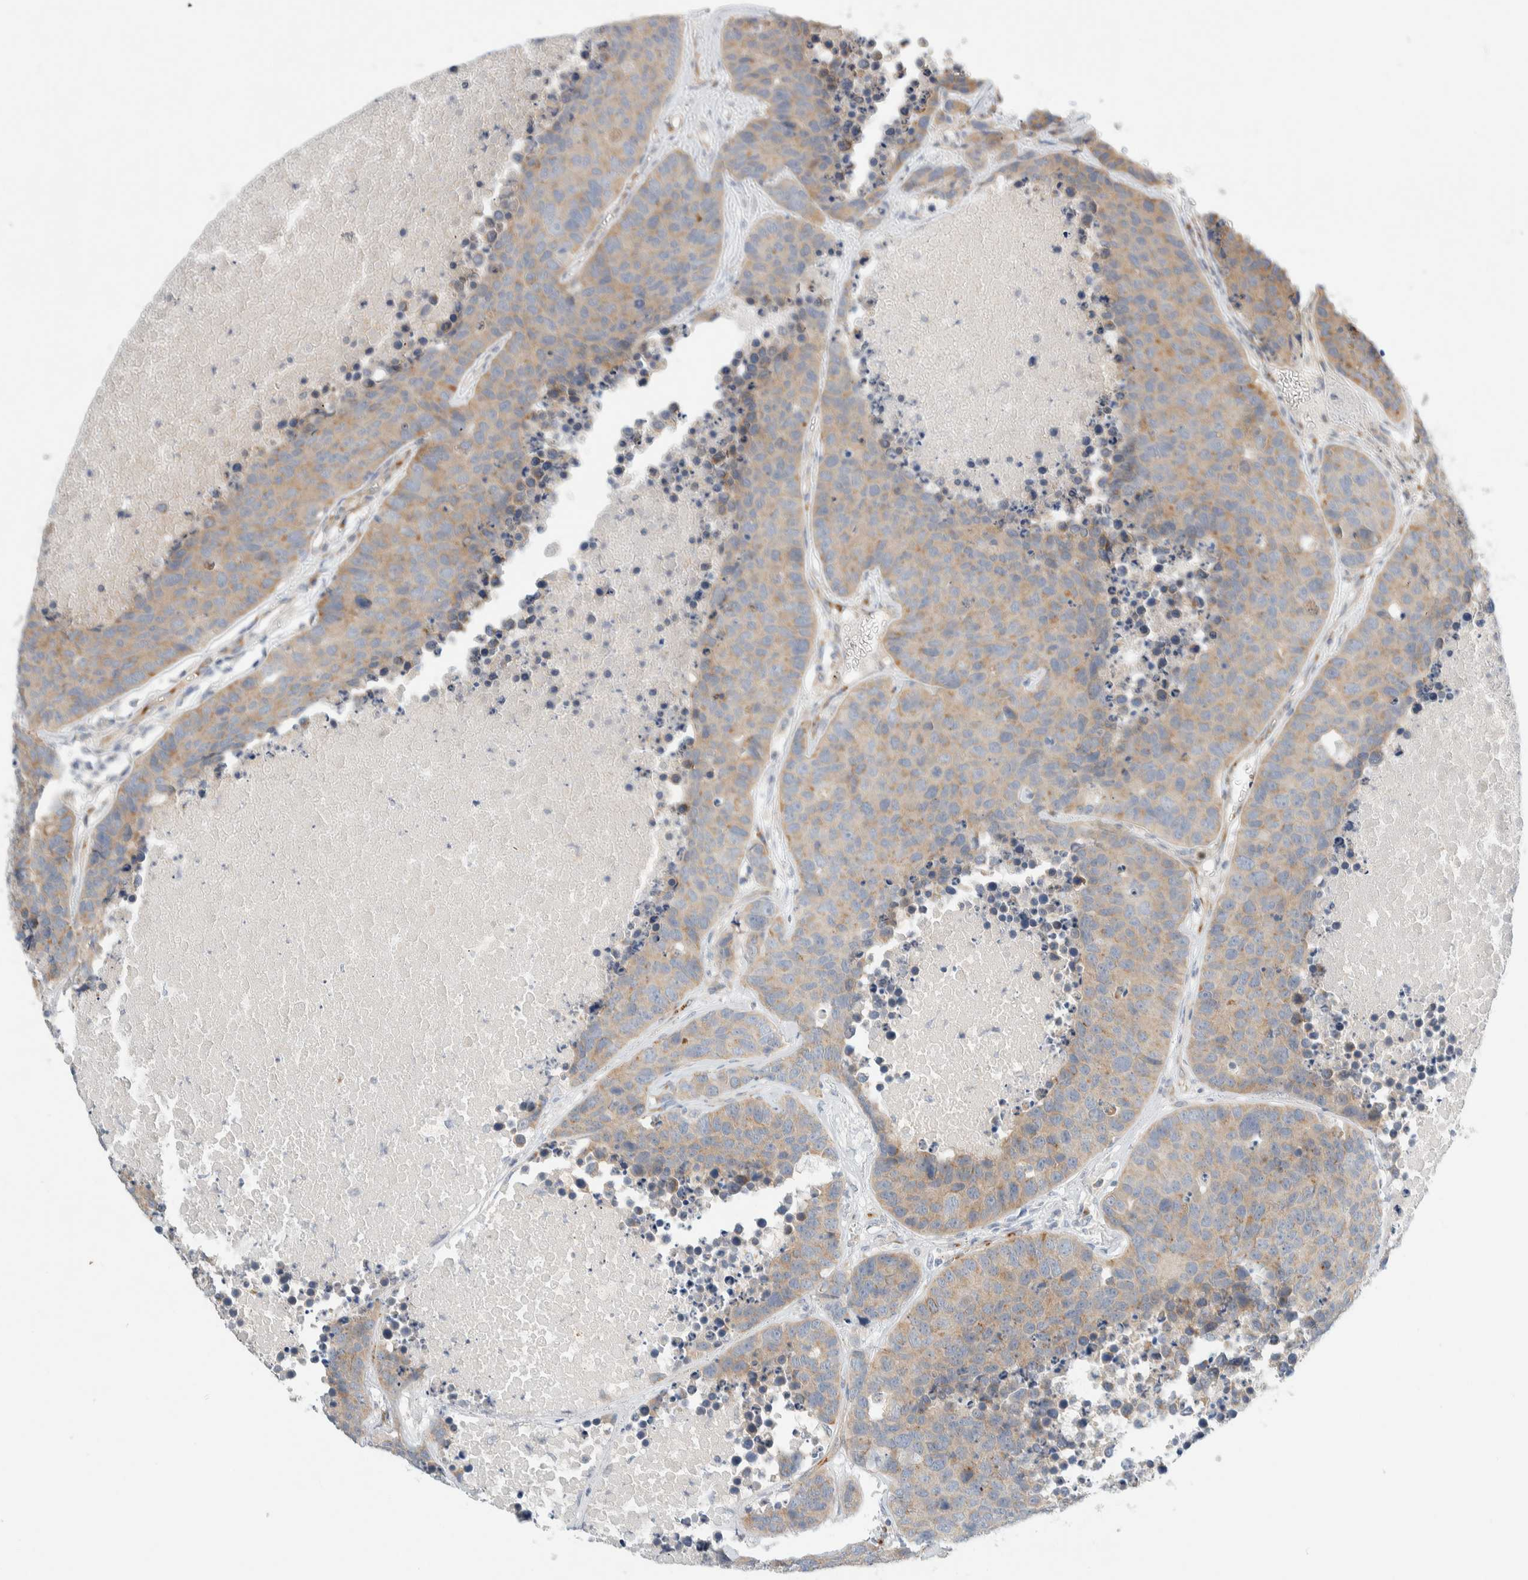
{"staining": {"intensity": "weak", "quantity": ">75%", "location": "cytoplasmic/membranous"}, "tissue": "carcinoid", "cell_type": "Tumor cells", "image_type": "cancer", "snomed": [{"axis": "morphology", "description": "Carcinoid, malignant, NOS"}, {"axis": "topography", "description": "Lung"}], "caption": "Immunohistochemistry (IHC) micrograph of neoplastic tissue: carcinoid stained using immunohistochemistry (IHC) displays low levels of weak protein expression localized specifically in the cytoplasmic/membranous of tumor cells, appearing as a cytoplasmic/membranous brown color.", "gene": "TMEM184B", "patient": {"sex": "male", "age": 60}}